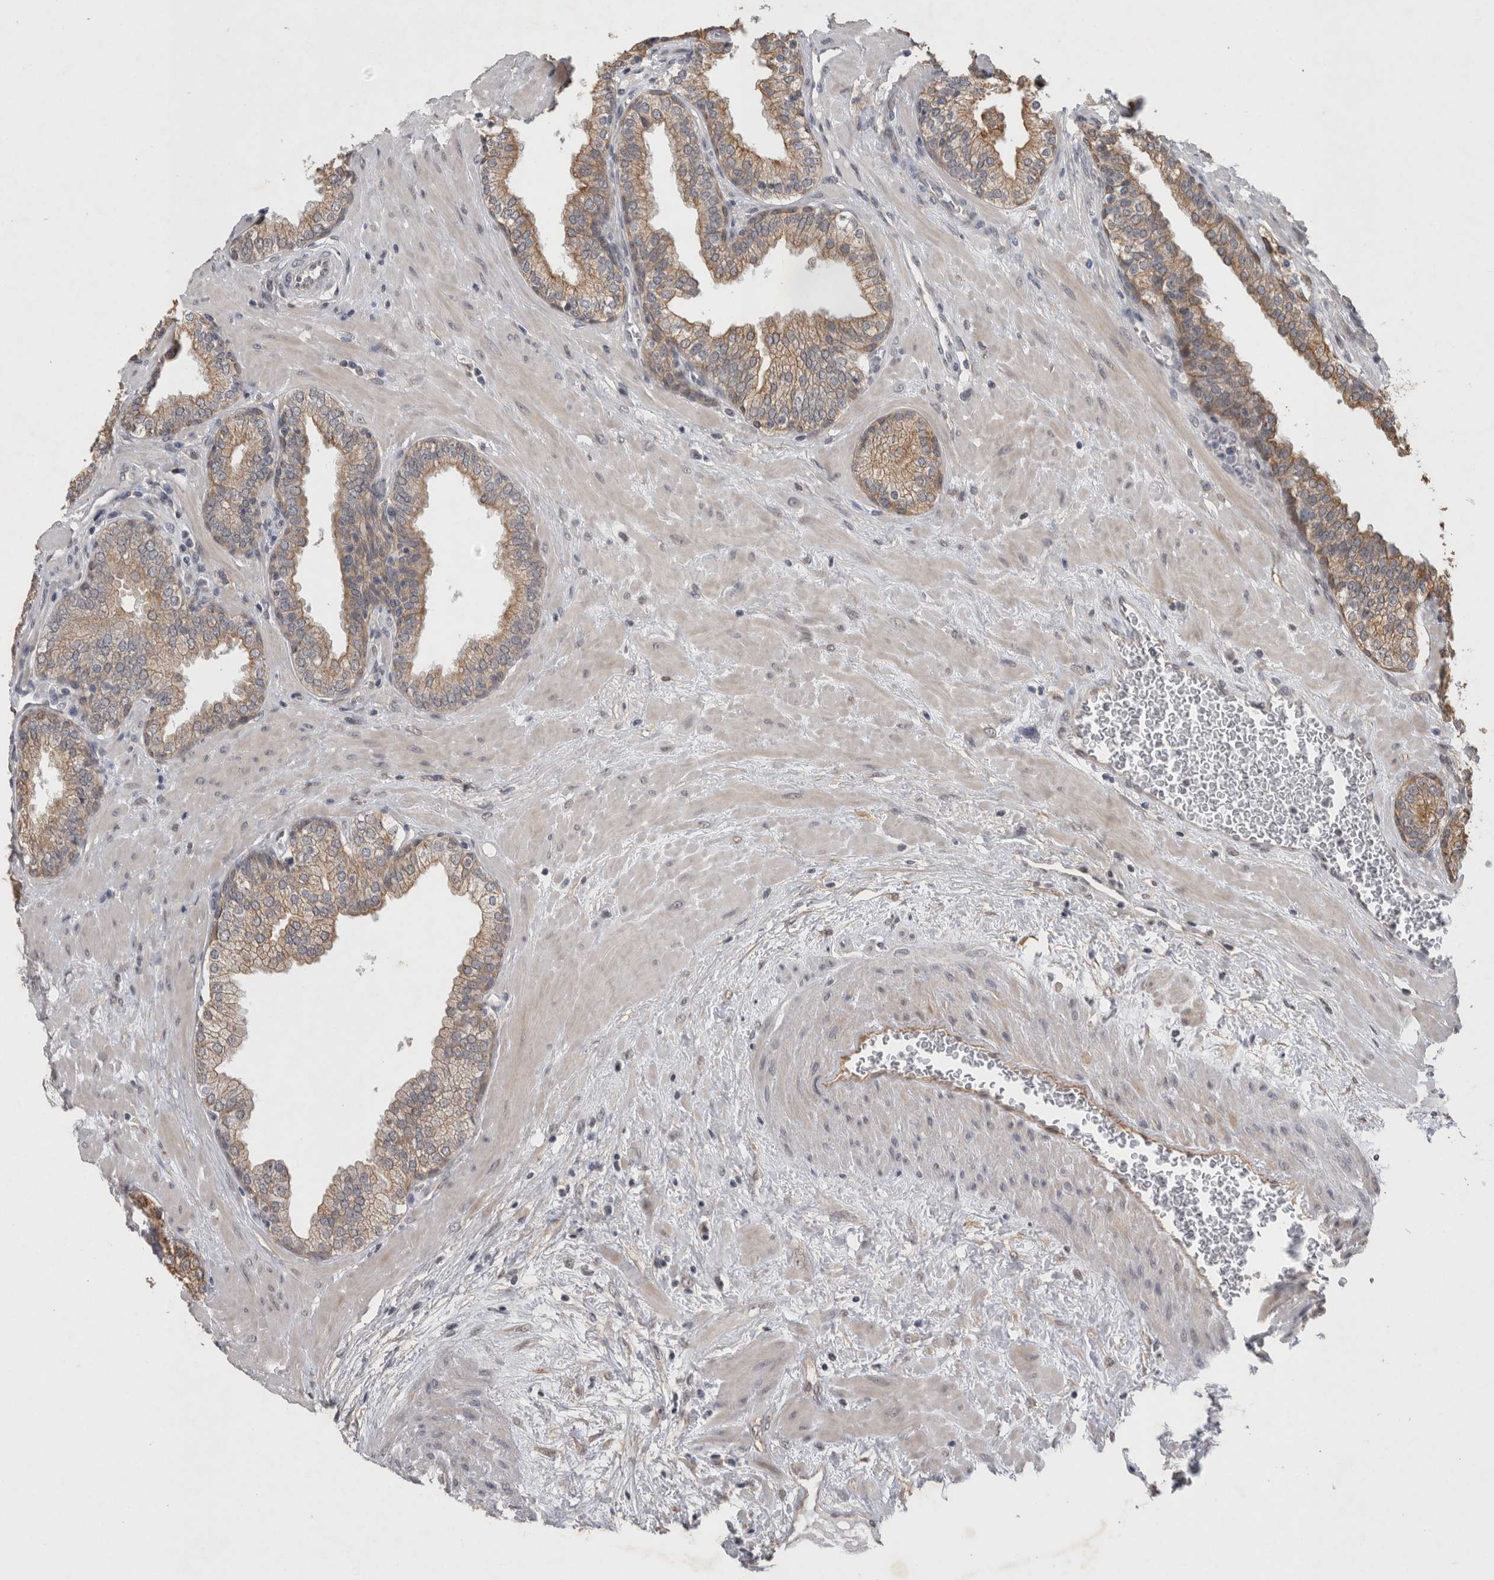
{"staining": {"intensity": "moderate", "quantity": "<25%", "location": "cytoplasmic/membranous"}, "tissue": "prostate", "cell_type": "Glandular cells", "image_type": "normal", "snomed": [{"axis": "morphology", "description": "Normal tissue, NOS"}, {"axis": "topography", "description": "Prostate"}], "caption": "Immunohistochemical staining of unremarkable prostate exhibits low levels of moderate cytoplasmic/membranous staining in about <25% of glandular cells.", "gene": "RHPN1", "patient": {"sex": "male", "age": 51}}